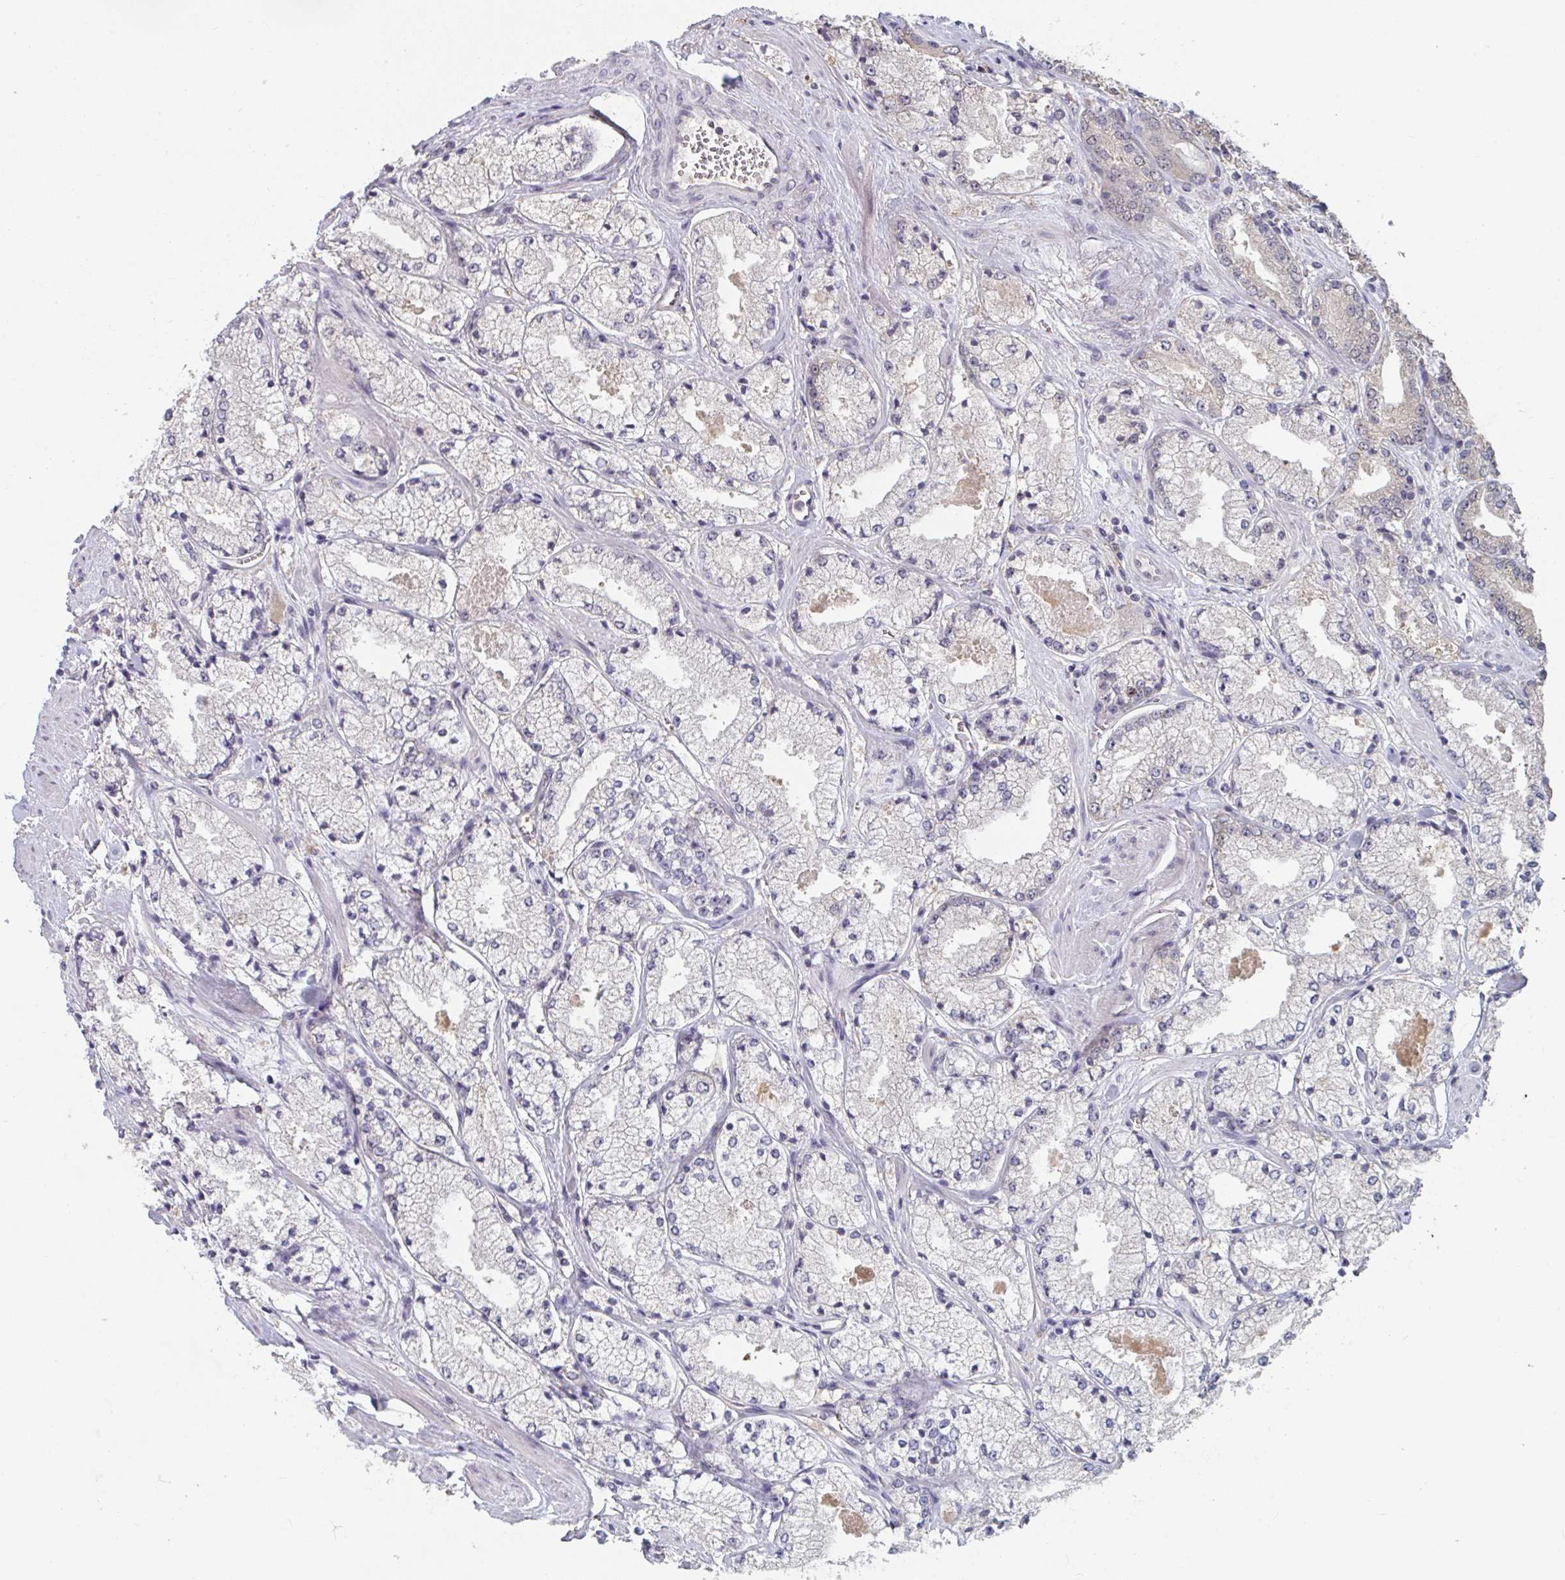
{"staining": {"intensity": "negative", "quantity": "none", "location": "none"}, "tissue": "prostate cancer", "cell_type": "Tumor cells", "image_type": "cancer", "snomed": [{"axis": "morphology", "description": "Adenocarcinoma, High grade"}, {"axis": "topography", "description": "Prostate"}], "caption": "IHC photomicrograph of neoplastic tissue: adenocarcinoma (high-grade) (prostate) stained with DAB reveals no significant protein positivity in tumor cells.", "gene": "LIX1", "patient": {"sex": "male", "age": 63}}